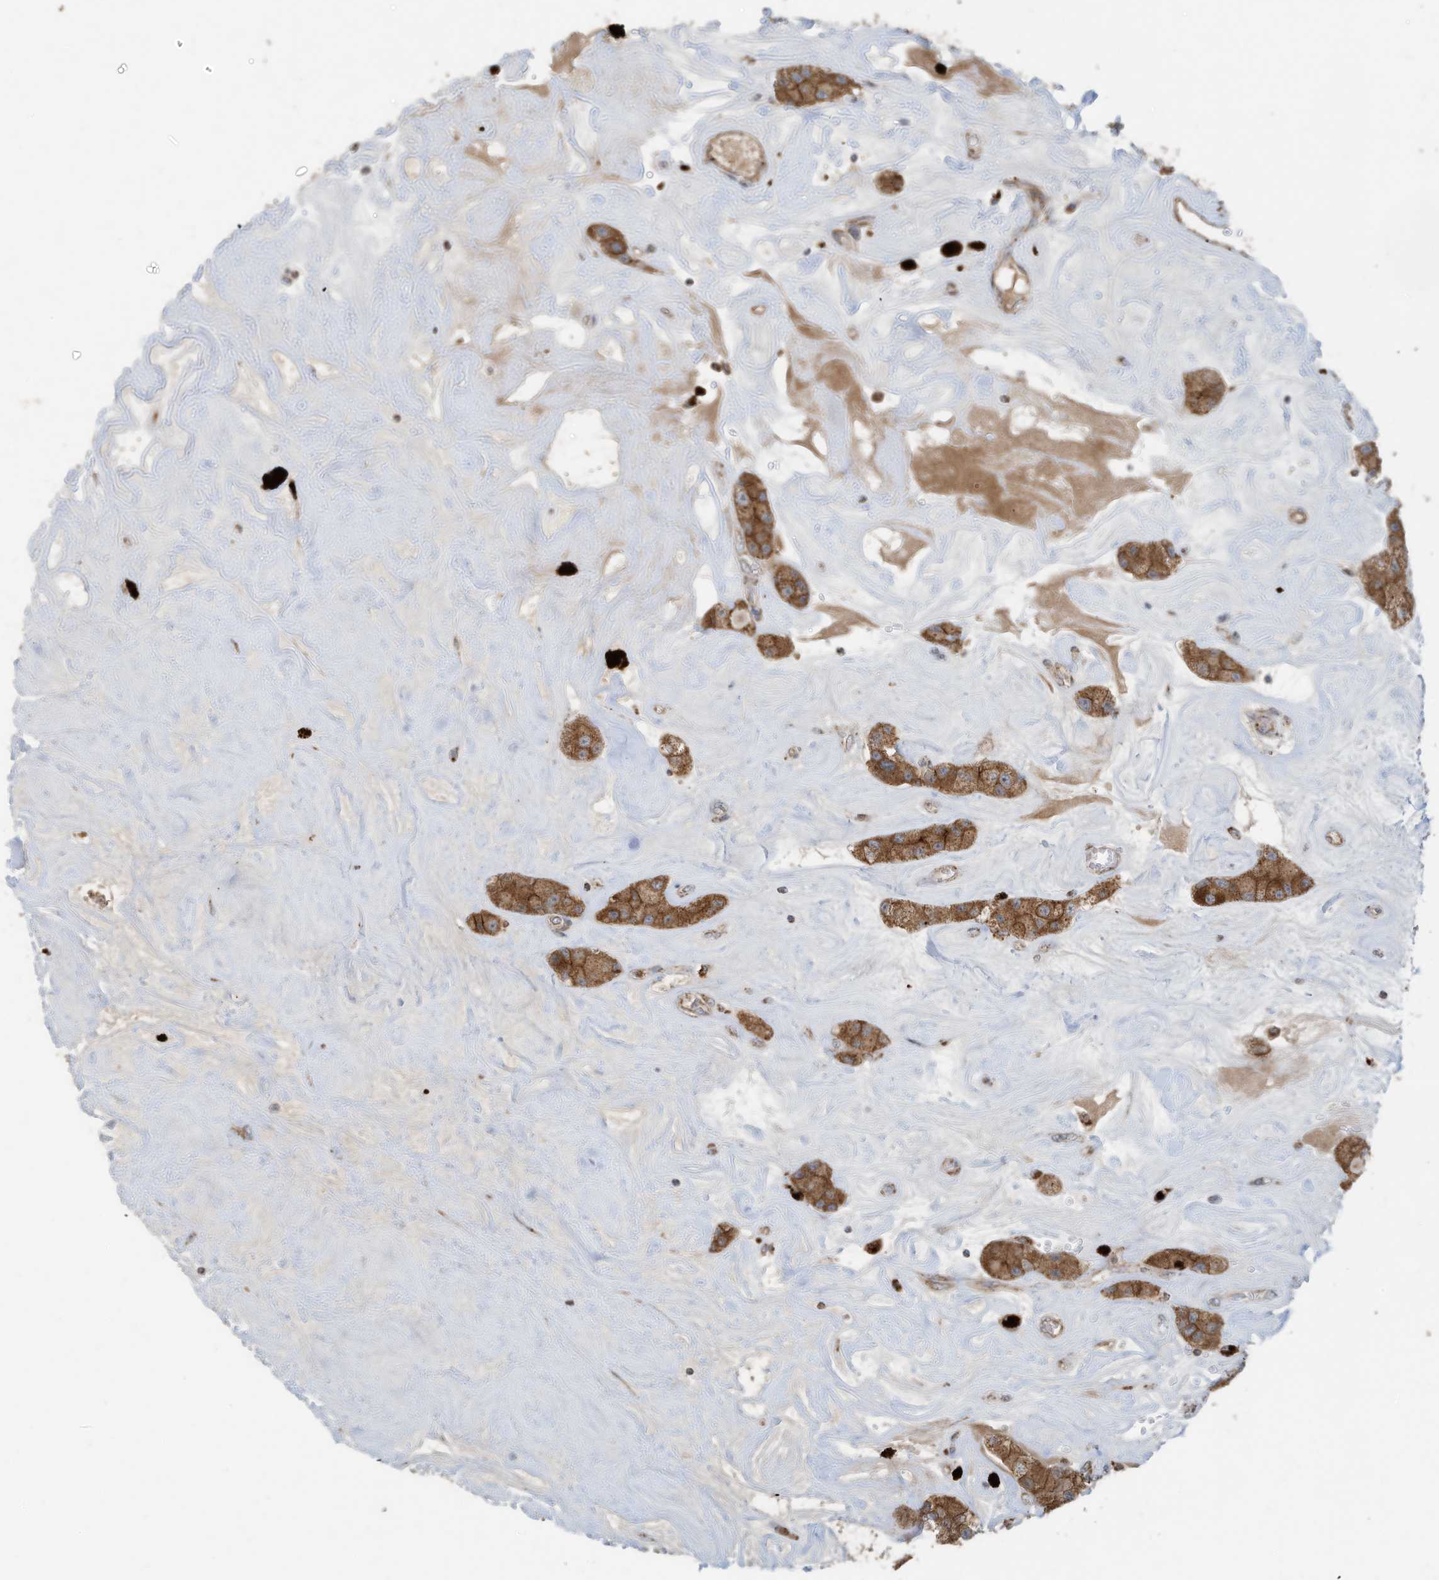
{"staining": {"intensity": "moderate", "quantity": ">75%", "location": "cytoplasmic/membranous"}, "tissue": "carcinoid", "cell_type": "Tumor cells", "image_type": "cancer", "snomed": [{"axis": "morphology", "description": "Carcinoid, malignant, NOS"}, {"axis": "topography", "description": "Pancreas"}], "caption": "Carcinoid stained with DAB IHC exhibits medium levels of moderate cytoplasmic/membranous expression in about >75% of tumor cells.", "gene": "C2orf74", "patient": {"sex": "male", "age": 41}}